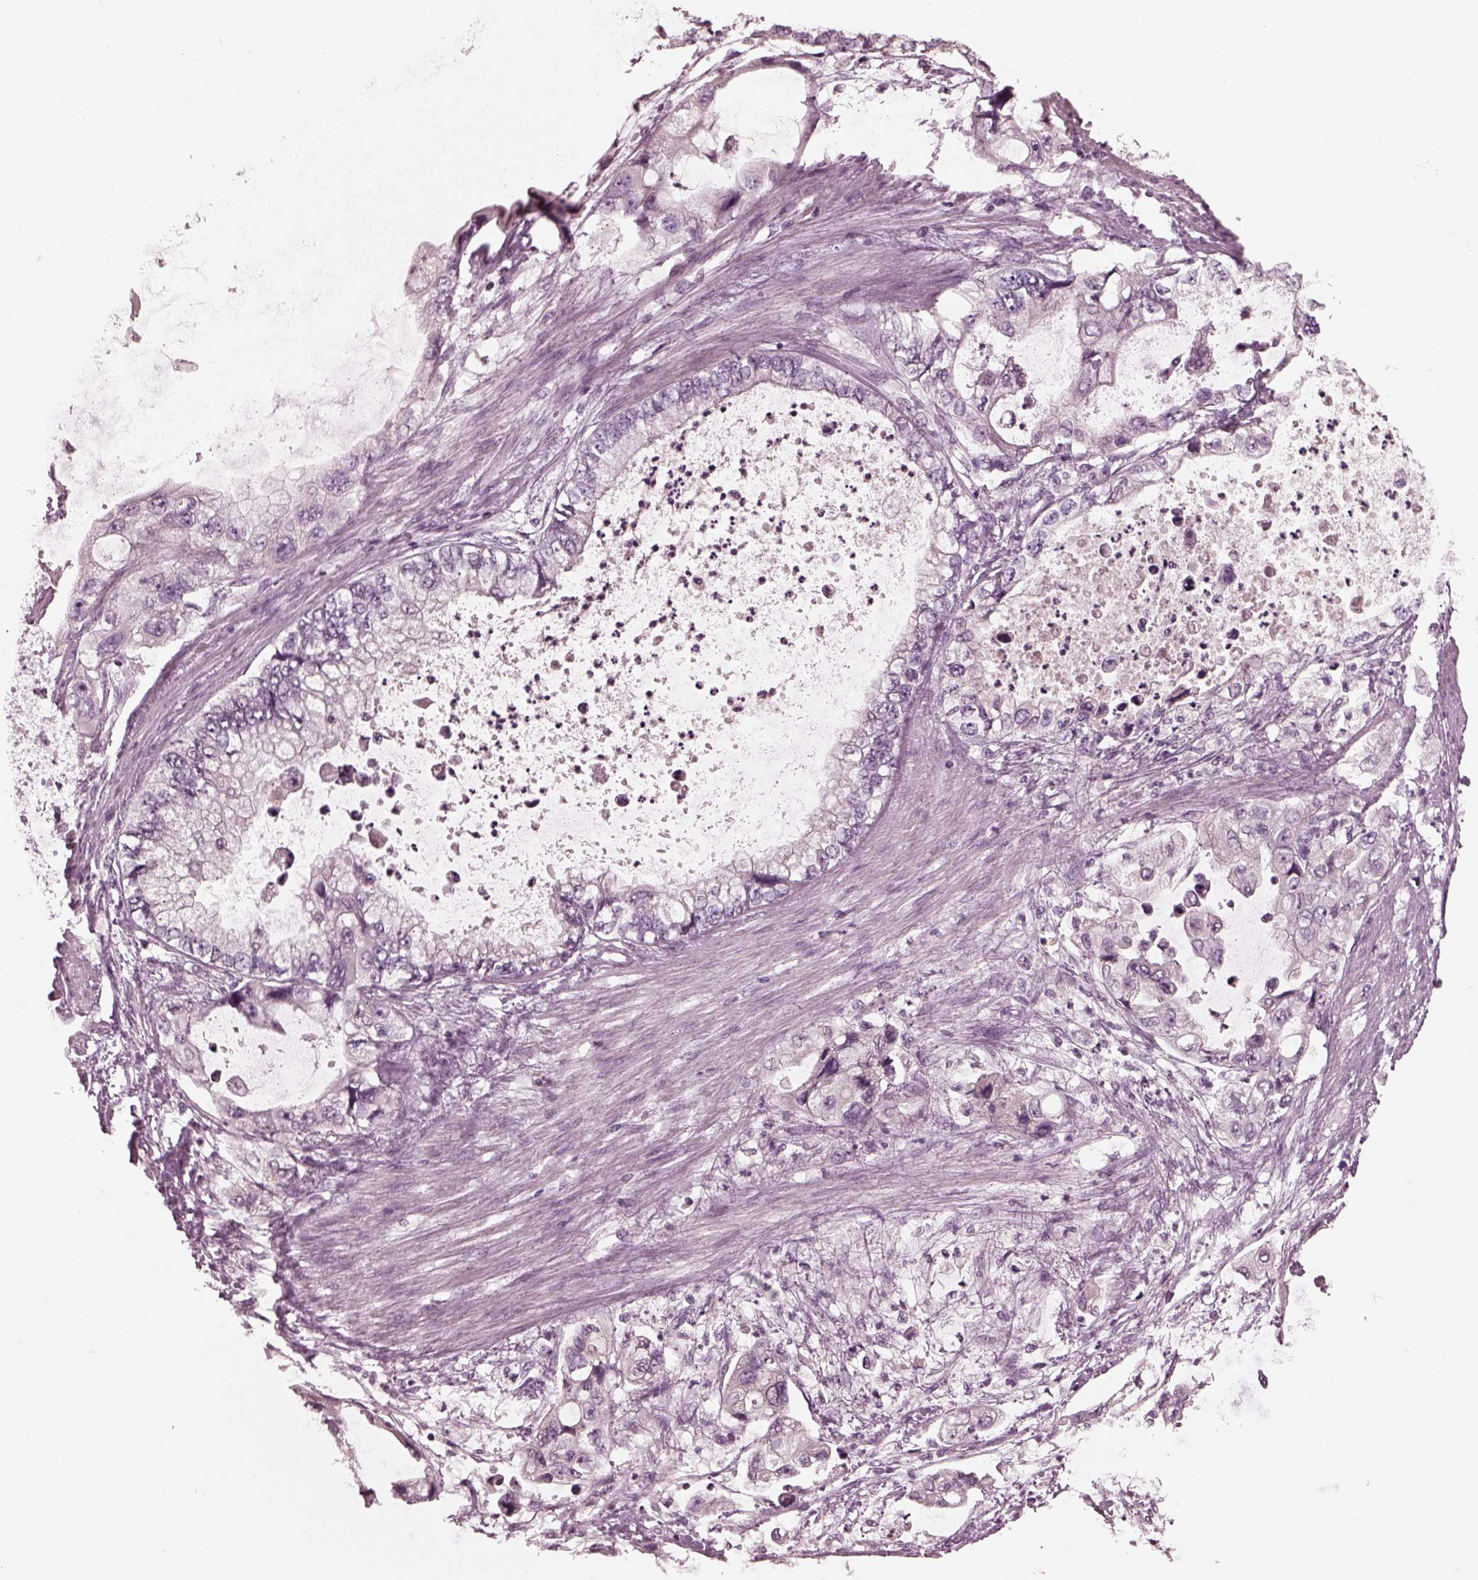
{"staining": {"intensity": "negative", "quantity": "none", "location": "none"}, "tissue": "stomach cancer", "cell_type": "Tumor cells", "image_type": "cancer", "snomed": [{"axis": "morphology", "description": "Adenocarcinoma, NOS"}, {"axis": "topography", "description": "Pancreas"}, {"axis": "topography", "description": "Stomach, upper"}, {"axis": "topography", "description": "Stomach"}], "caption": "A high-resolution histopathology image shows immunohistochemistry staining of stomach cancer (adenocarcinoma), which reveals no significant expression in tumor cells. (Stains: DAB (3,3'-diaminobenzidine) immunohistochemistry with hematoxylin counter stain, Microscopy: brightfield microscopy at high magnification).", "gene": "PORCN", "patient": {"sex": "male", "age": 77}}